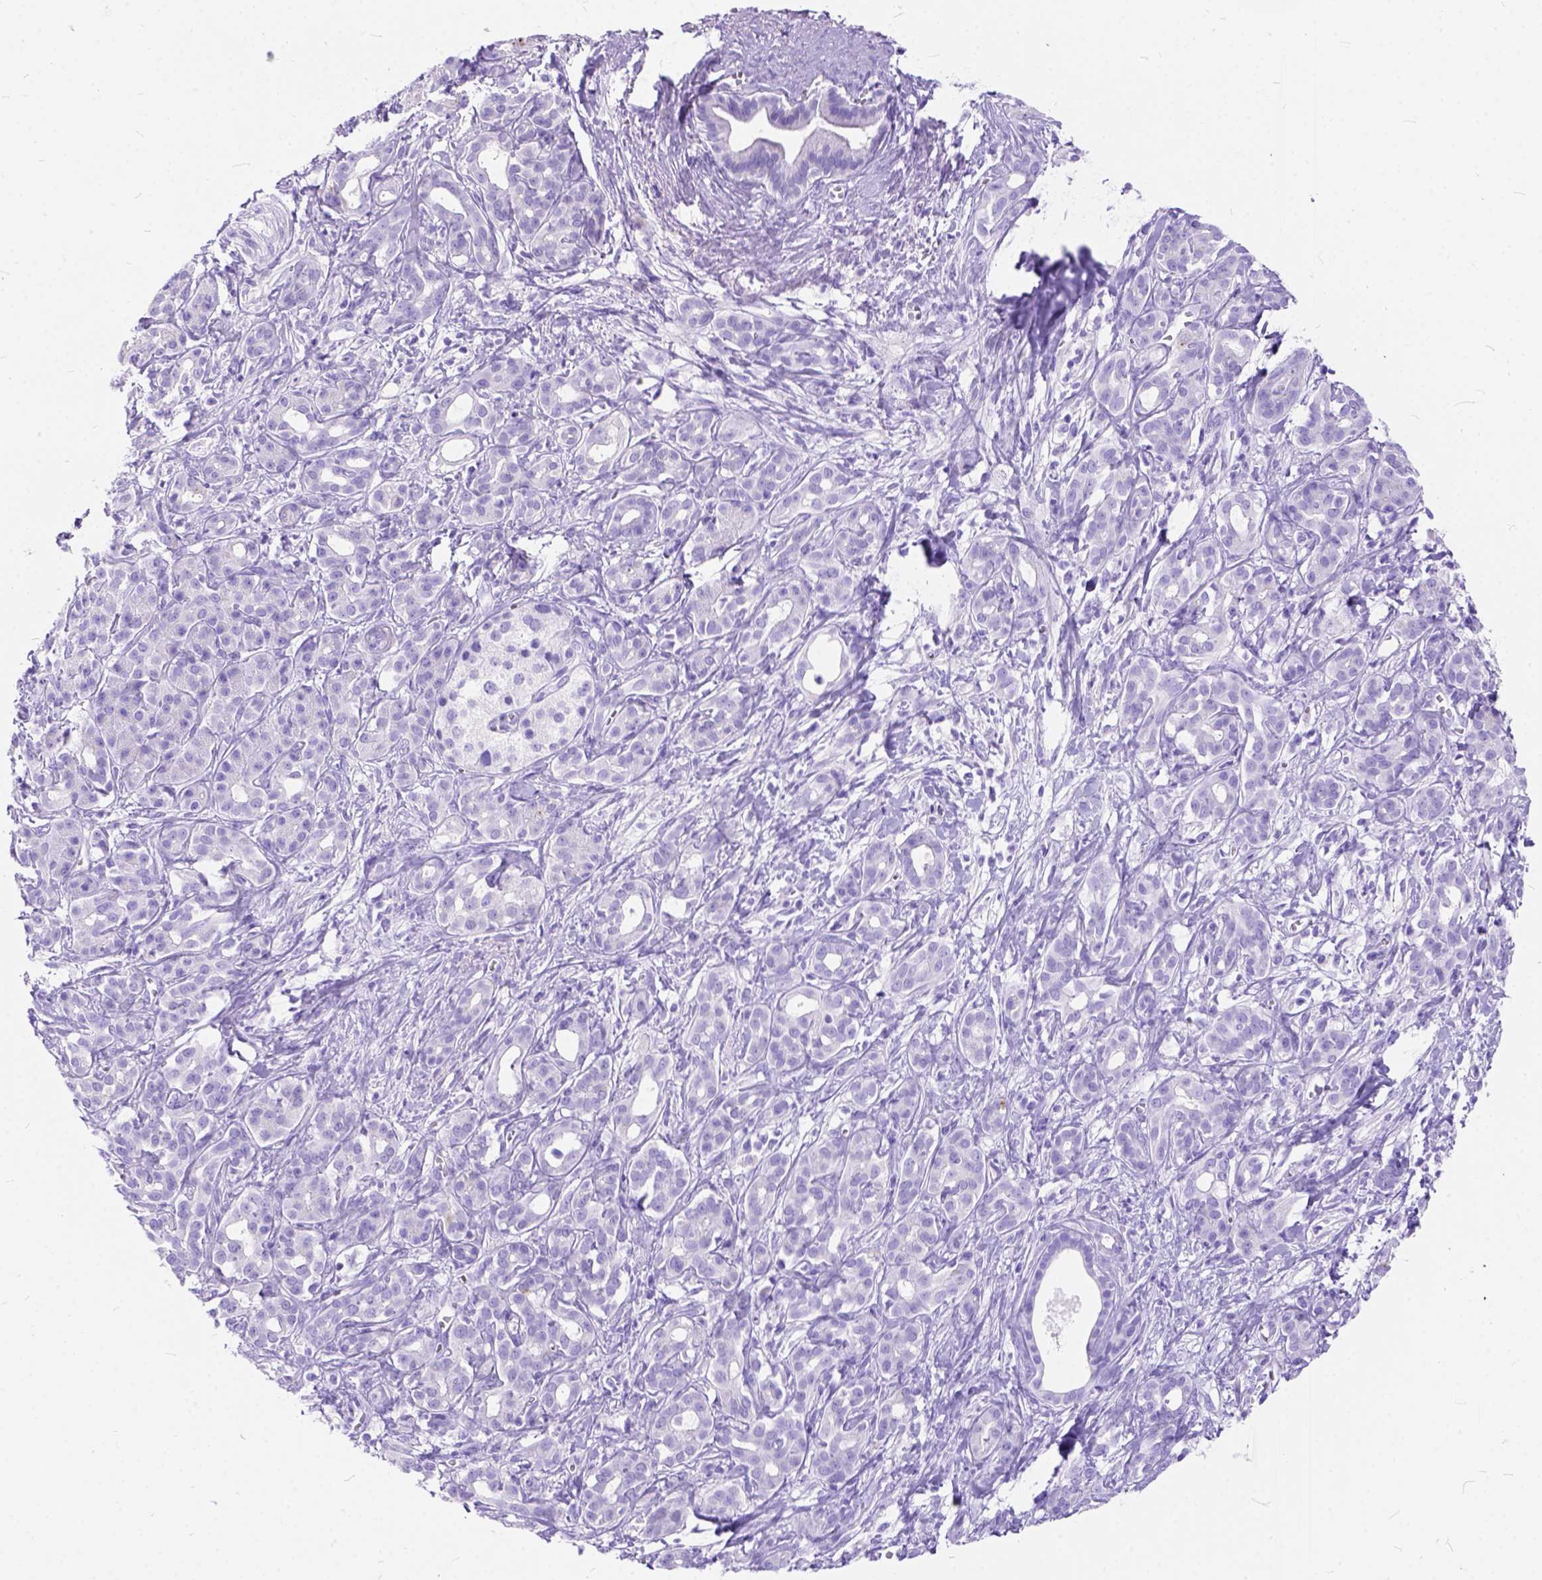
{"staining": {"intensity": "negative", "quantity": "none", "location": "none"}, "tissue": "pancreatic cancer", "cell_type": "Tumor cells", "image_type": "cancer", "snomed": [{"axis": "morphology", "description": "Adenocarcinoma, NOS"}, {"axis": "topography", "description": "Pancreas"}], "caption": "The image demonstrates no staining of tumor cells in pancreatic cancer (adenocarcinoma). (DAB immunohistochemistry (IHC) with hematoxylin counter stain).", "gene": "C1QTNF3", "patient": {"sex": "male", "age": 61}}